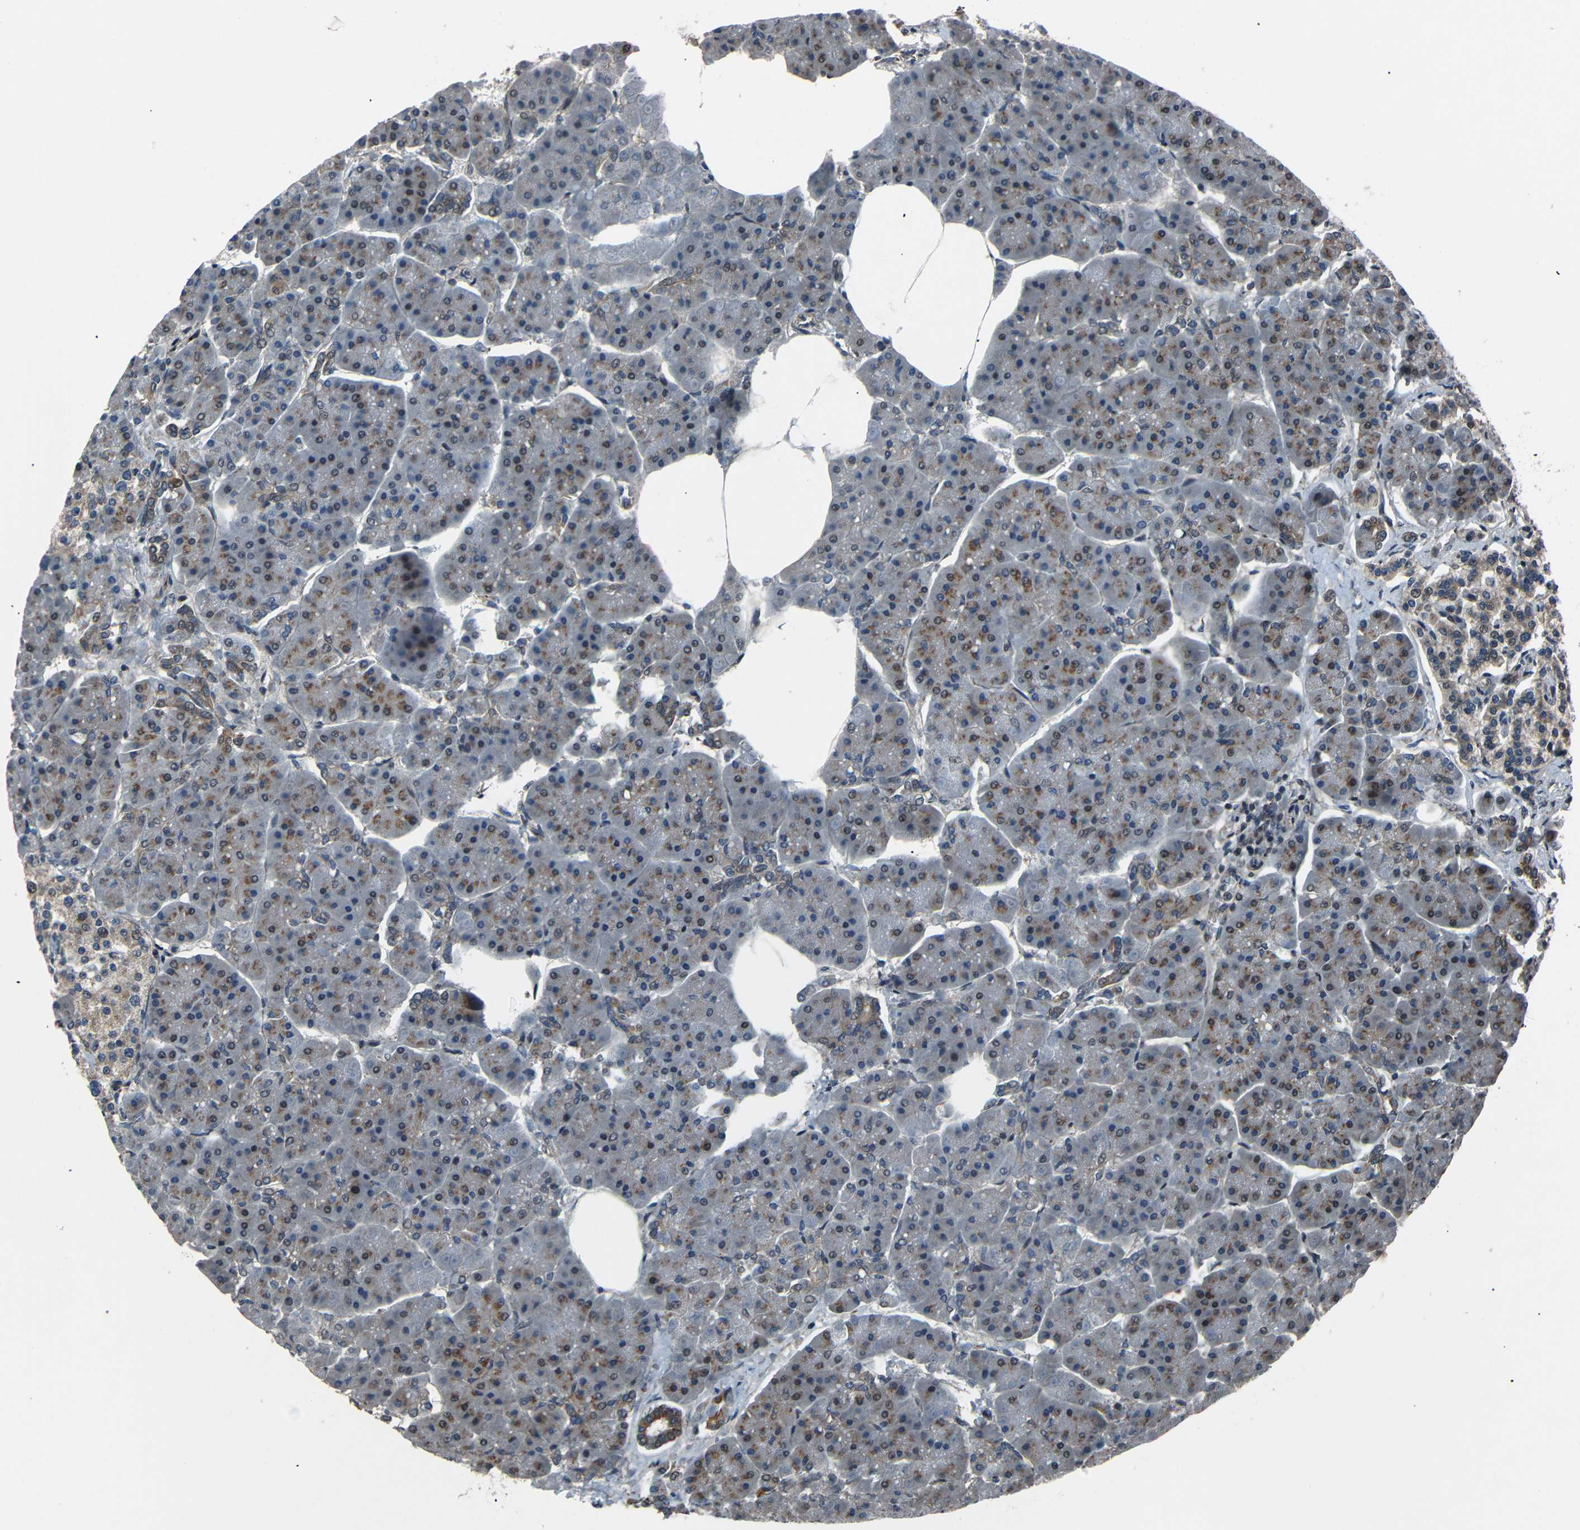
{"staining": {"intensity": "moderate", "quantity": "25%-75%", "location": "cytoplasmic/membranous"}, "tissue": "pancreas", "cell_type": "Exocrine glandular cells", "image_type": "normal", "snomed": [{"axis": "morphology", "description": "Normal tissue, NOS"}, {"axis": "topography", "description": "Pancreas"}], "caption": "High-magnification brightfield microscopy of unremarkable pancreas stained with DAB (brown) and counterstained with hematoxylin (blue). exocrine glandular cells exhibit moderate cytoplasmic/membranous positivity is present in about25%-75% of cells.", "gene": "AKAP9", "patient": {"sex": "female", "age": 70}}